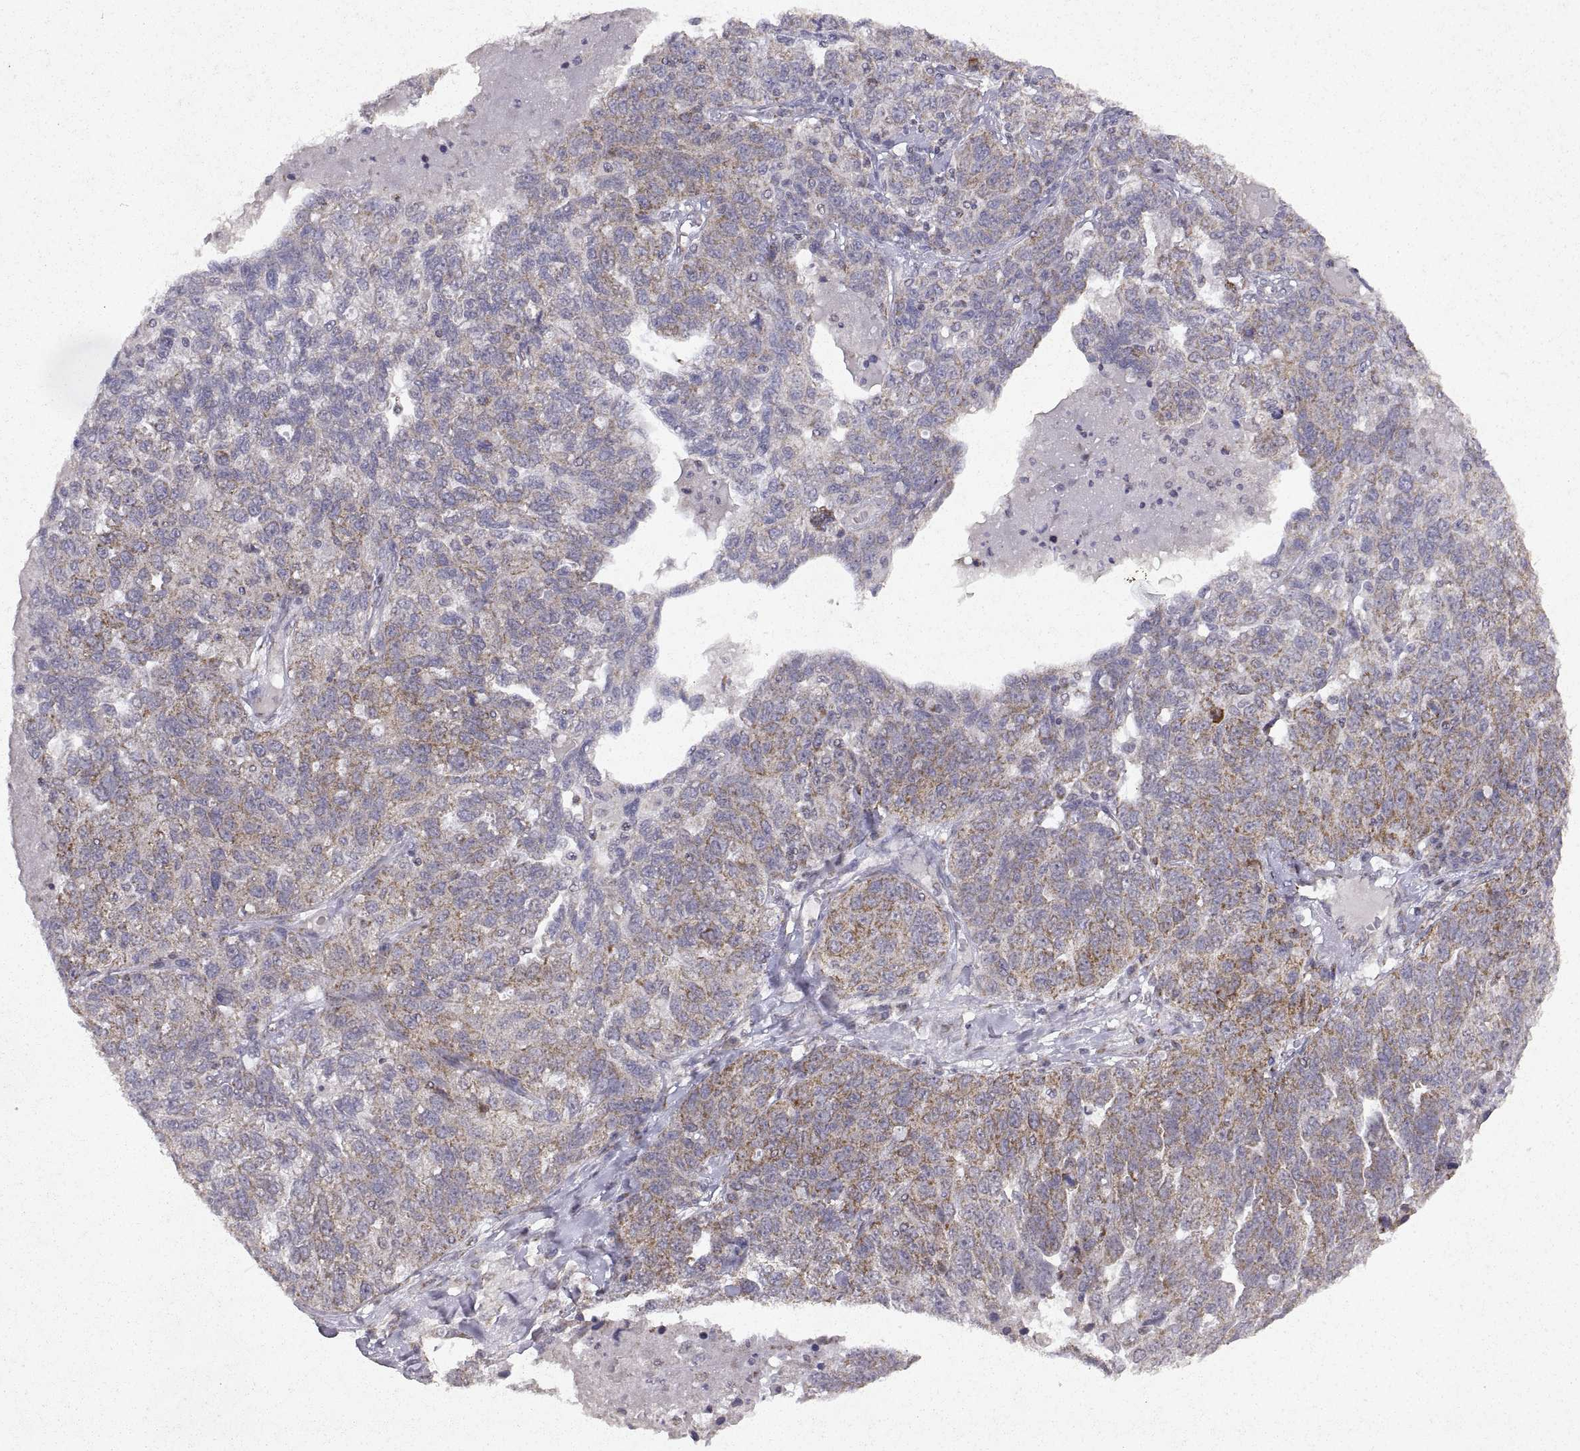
{"staining": {"intensity": "weak", "quantity": "25%-75%", "location": "cytoplasmic/membranous"}, "tissue": "ovarian cancer", "cell_type": "Tumor cells", "image_type": "cancer", "snomed": [{"axis": "morphology", "description": "Cystadenocarcinoma, serous, NOS"}, {"axis": "topography", "description": "Ovary"}], "caption": "The micrograph reveals a brown stain indicating the presence of a protein in the cytoplasmic/membranous of tumor cells in ovarian serous cystadenocarcinoma.", "gene": "MANBAL", "patient": {"sex": "female", "age": 71}}